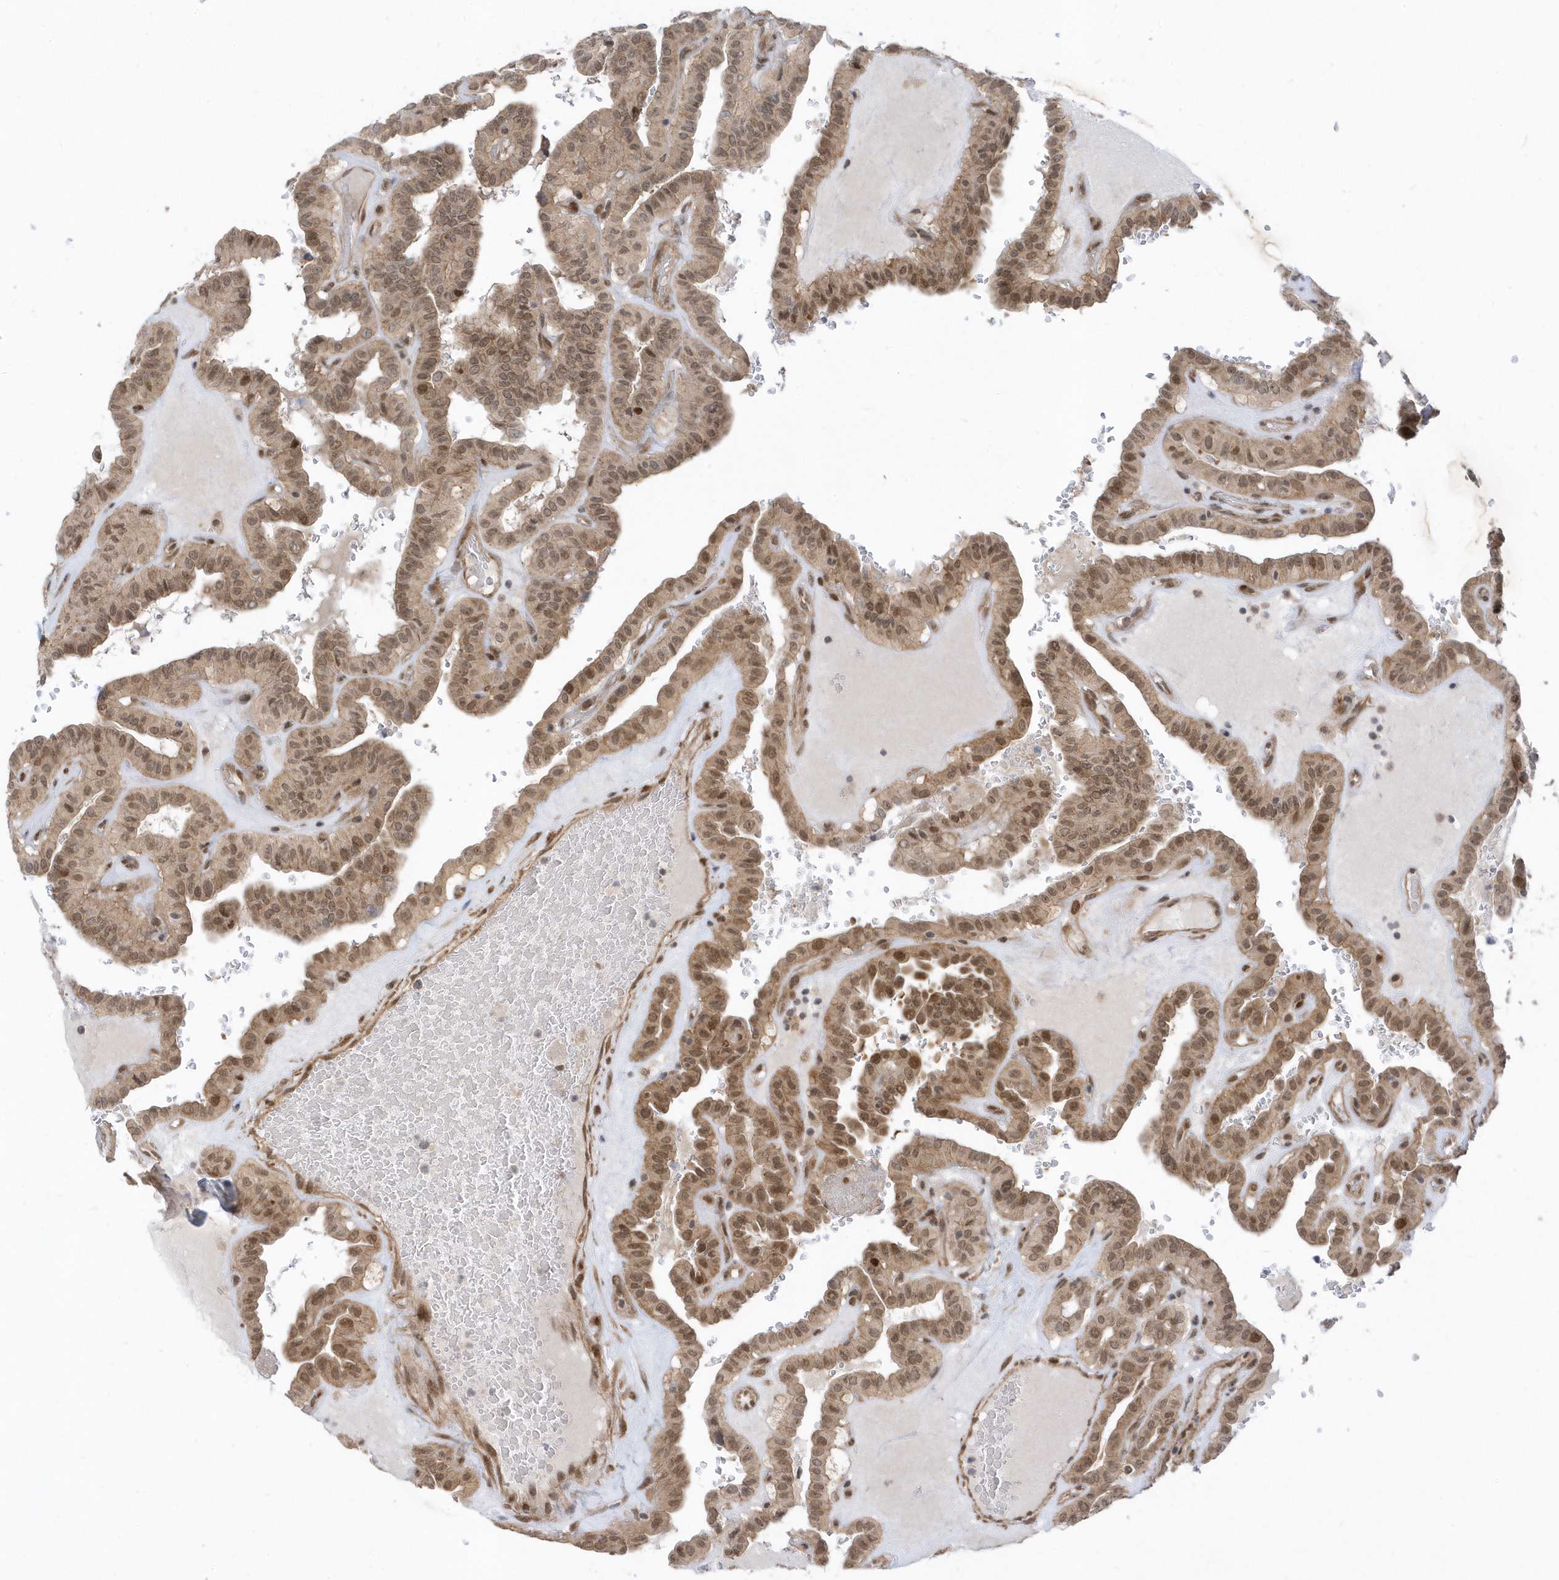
{"staining": {"intensity": "moderate", "quantity": ">75%", "location": "cytoplasmic/membranous,nuclear"}, "tissue": "thyroid cancer", "cell_type": "Tumor cells", "image_type": "cancer", "snomed": [{"axis": "morphology", "description": "Papillary adenocarcinoma, NOS"}, {"axis": "topography", "description": "Thyroid gland"}], "caption": "Immunohistochemistry of papillary adenocarcinoma (thyroid) shows medium levels of moderate cytoplasmic/membranous and nuclear positivity in about >75% of tumor cells. Using DAB (brown) and hematoxylin (blue) stains, captured at high magnification using brightfield microscopy.", "gene": "USP53", "patient": {"sex": "male", "age": 77}}